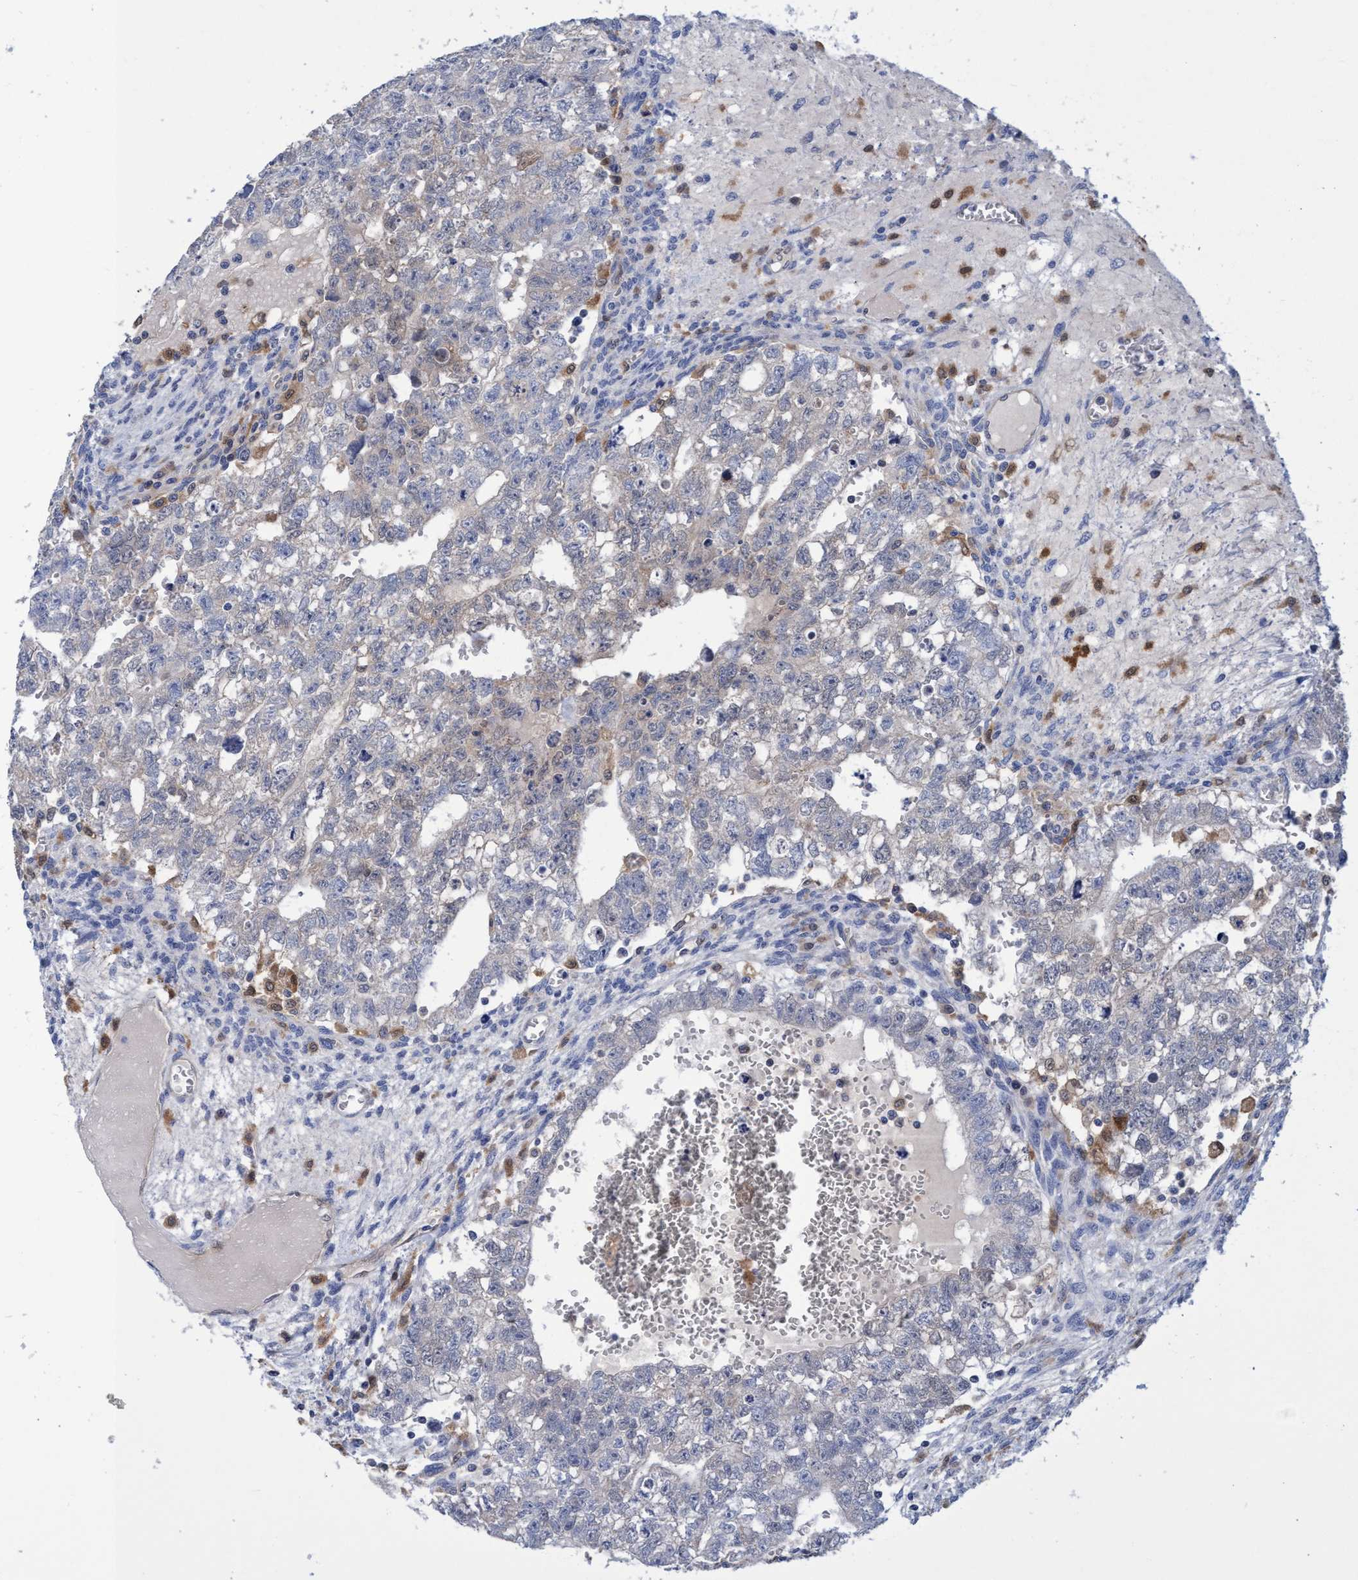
{"staining": {"intensity": "negative", "quantity": "none", "location": "none"}, "tissue": "testis cancer", "cell_type": "Tumor cells", "image_type": "cancer", "snomed": [{"axis": "morphology", "description": "Seminoma, NOS"}, {"axis": "morphology", "description": "Carcinoma, Embryonal, NOS"}, {"axis": "topography", "description": "Testis"}], "caption": "High magnification brightfield microscopy of seminoma (testis) stained with DAB (brown) and counterstained with hematoxylin (blue): tumor cells show no significant positivity. Brightfield microscopy of IHC stained with DAB (brown) and hematoxylin (blue), captured at high magnification.", "gene": "PNPO", "patient": {"sex": "male", "age": 38}}